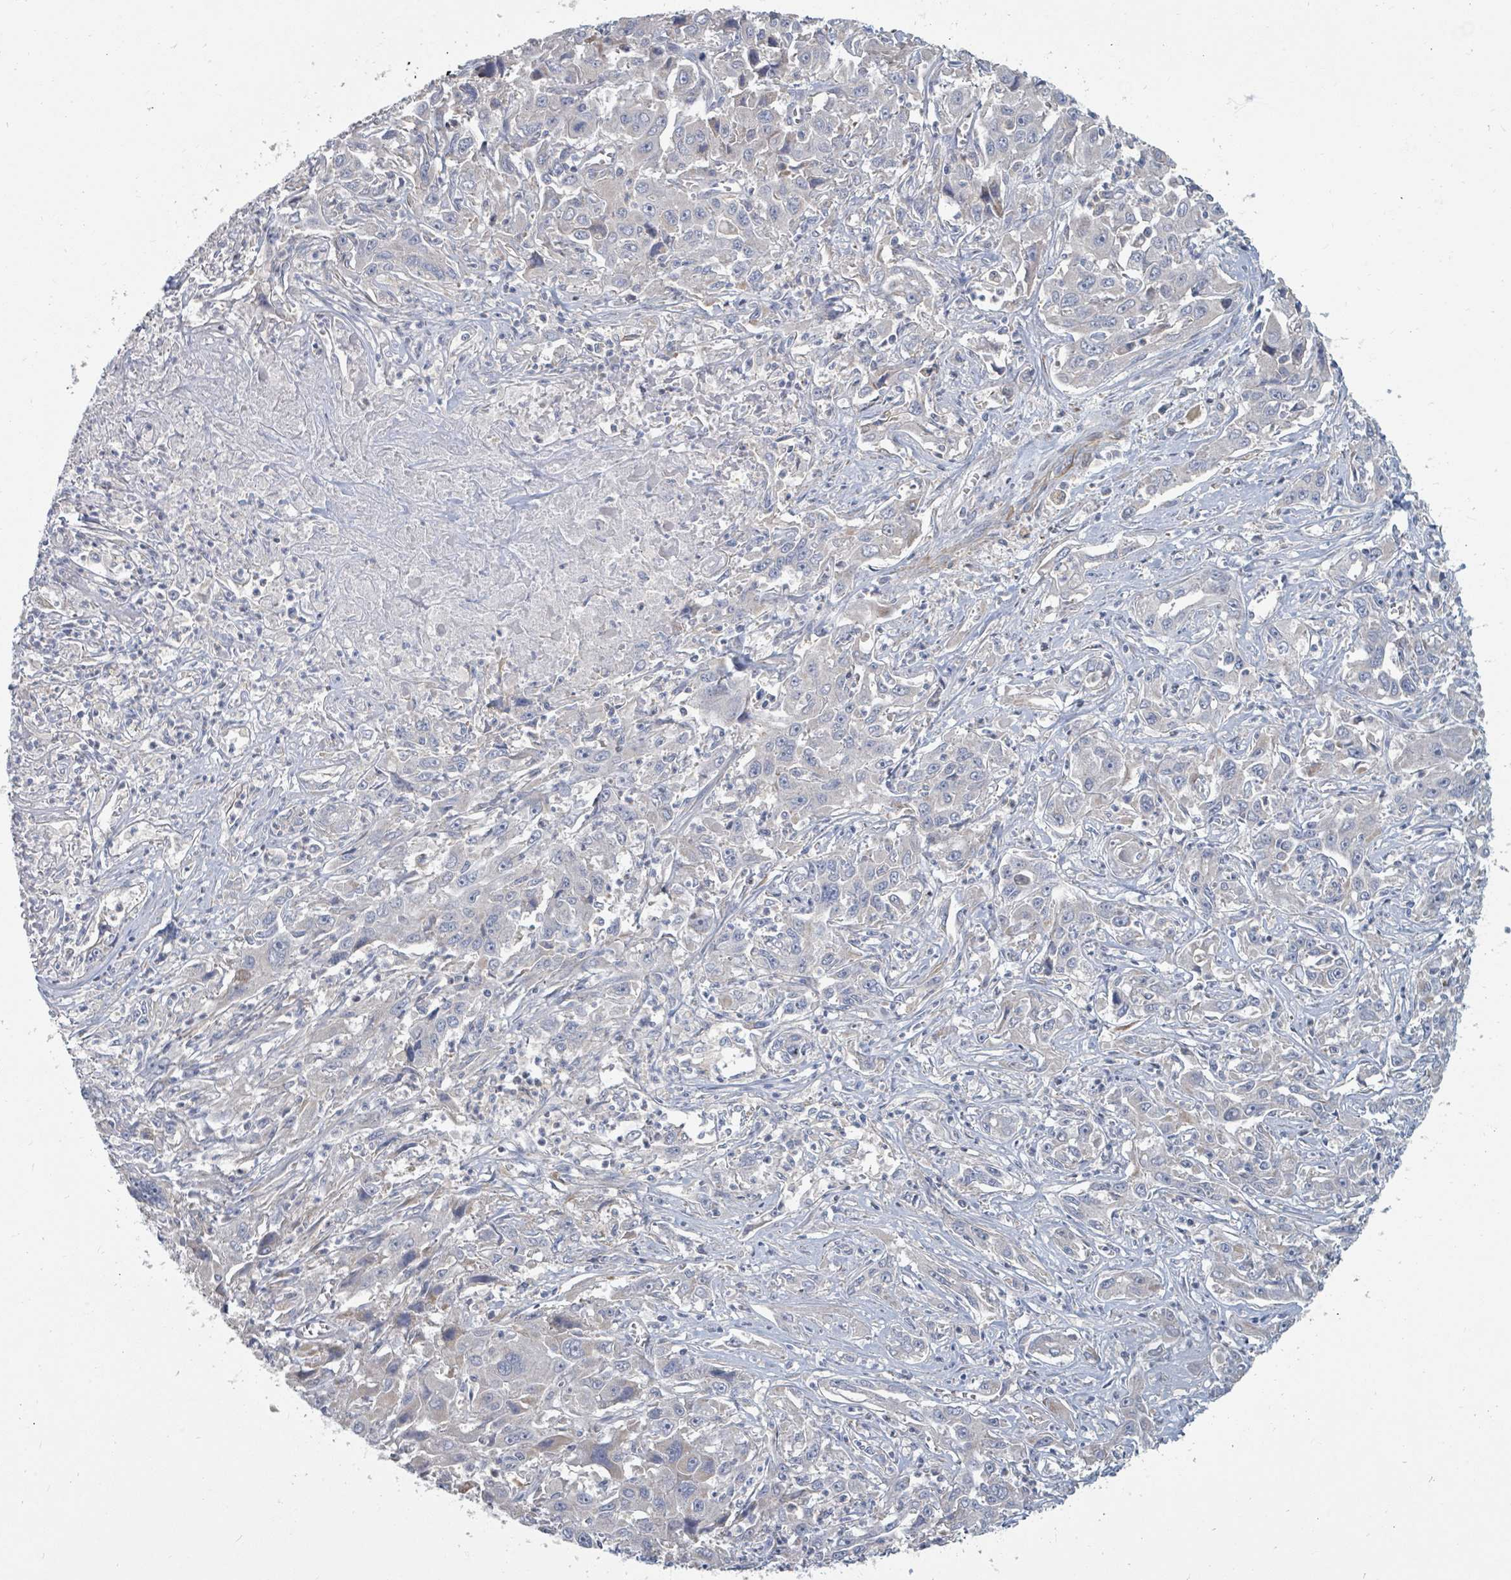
{"staining": {"intensity": "negative", "quantity": "none", "location": "none"}, "tissue": "liver cancer", "cell_type": "Tumor cells", "image_type": "cancer", "snomed": [{"axis": "morphology", "description": "Carcinoma, Hepatocellular, NOS"}, {"axis": "topography", "description": "Liver"}], "caption": "IHC photomicrograph of human hepatocellular carcinoma (liver) stained for a protein (brown), which shows no staining in tumor cells. (Brightfield microscopy of DAB IHC at high magnification).", "gene": "ARGFX", "patient": {"sex": "male", "age": 63}}